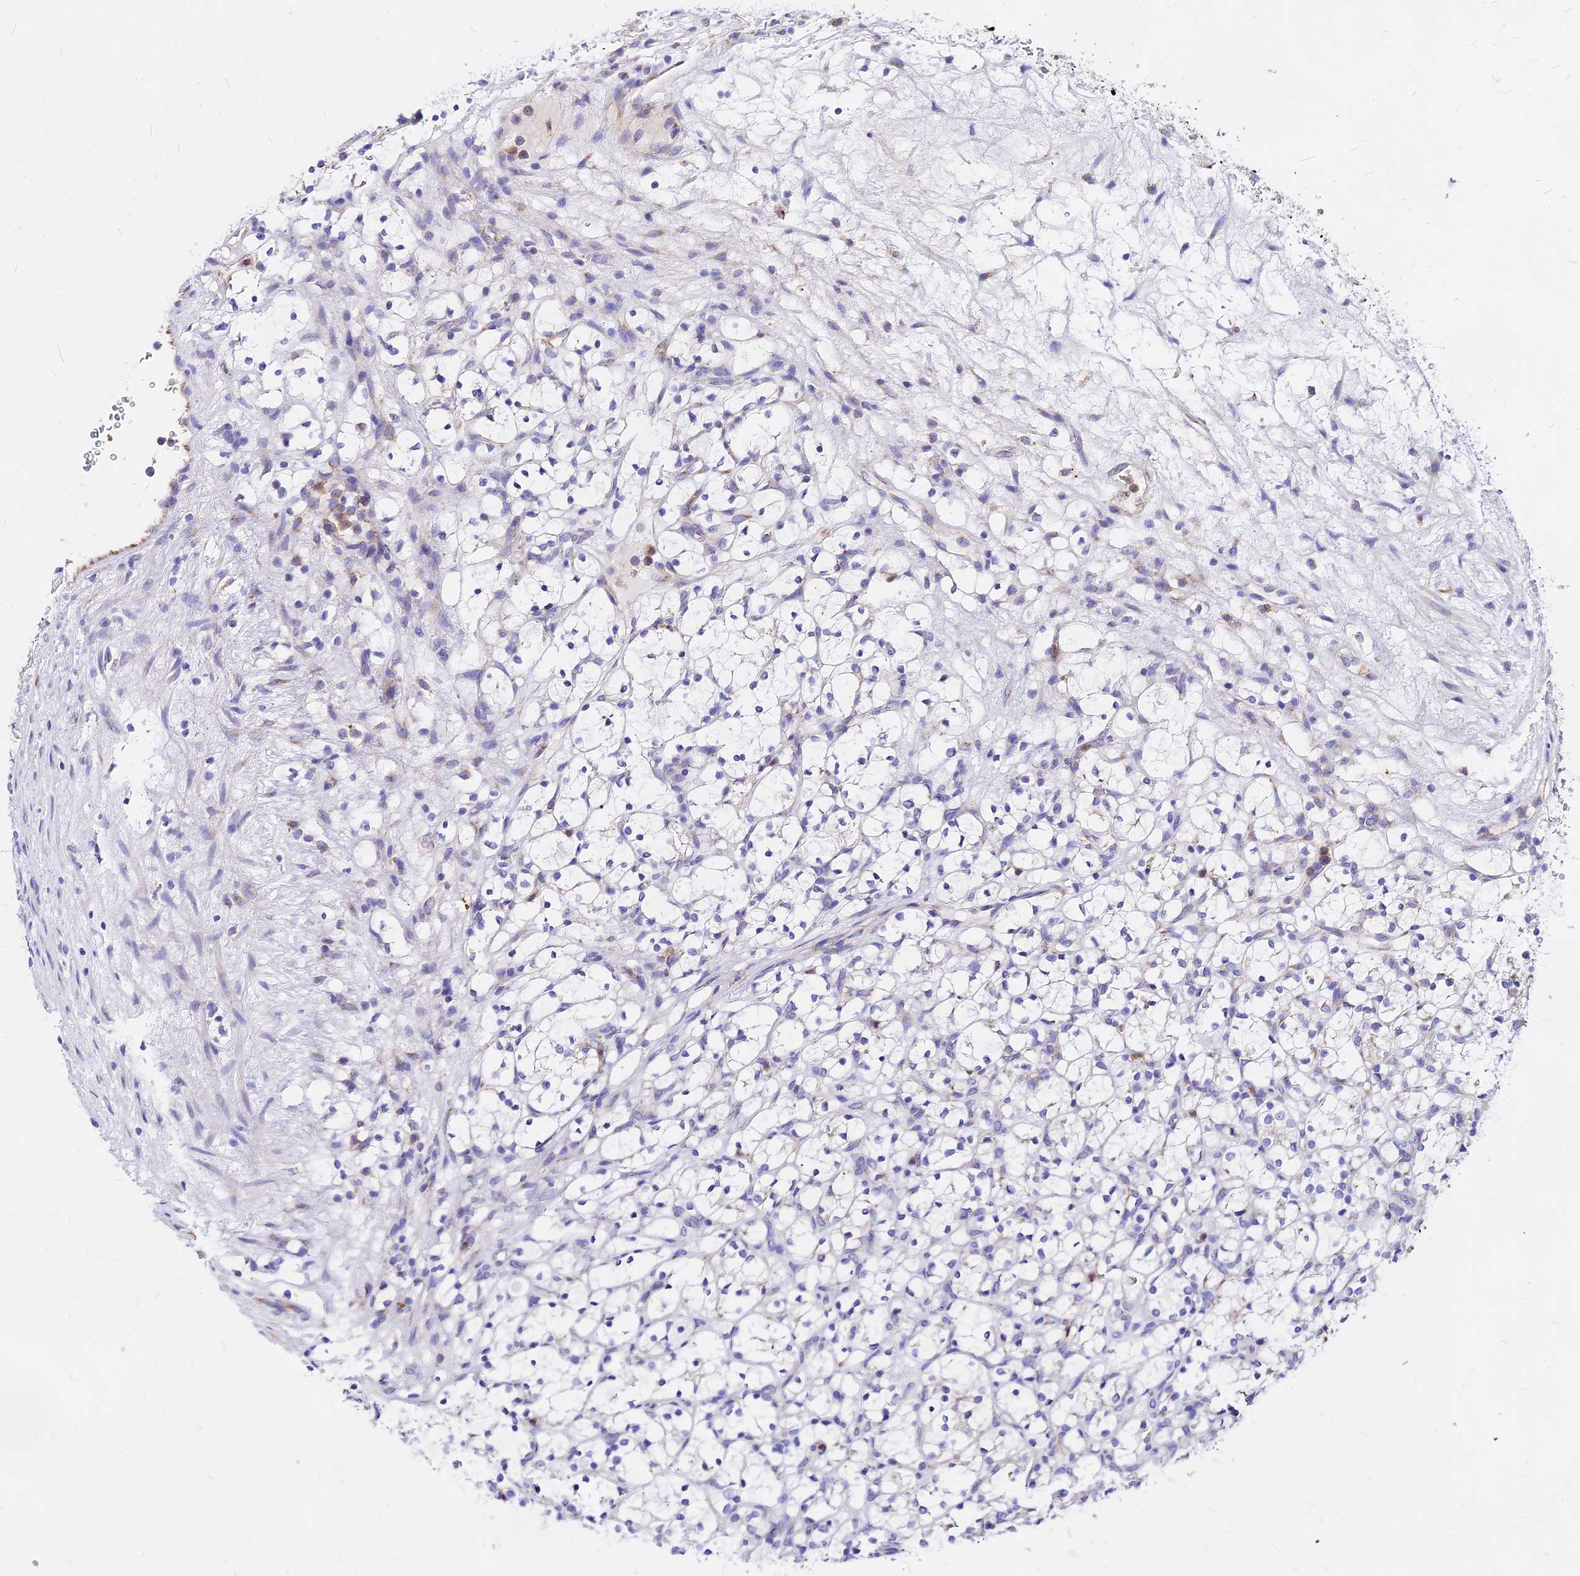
{"staining": {"intensity": "negative", "quantity": "none", "location": "none"}, "tissue": "renal cancer", "cell_type": "Tumor cells", "image_type": "cancer", "snomed": [{"axis": "morphology", "description": "Adenocarcinoma, NOS"}, {"axis": "topography", "description": "Kidney"}], "caption": "Tumor cells are negative for brown protein staining in adenocarcinoma (renal).", "gene": "MRPL3", "patient": {"sex": "female", "age": 69}}